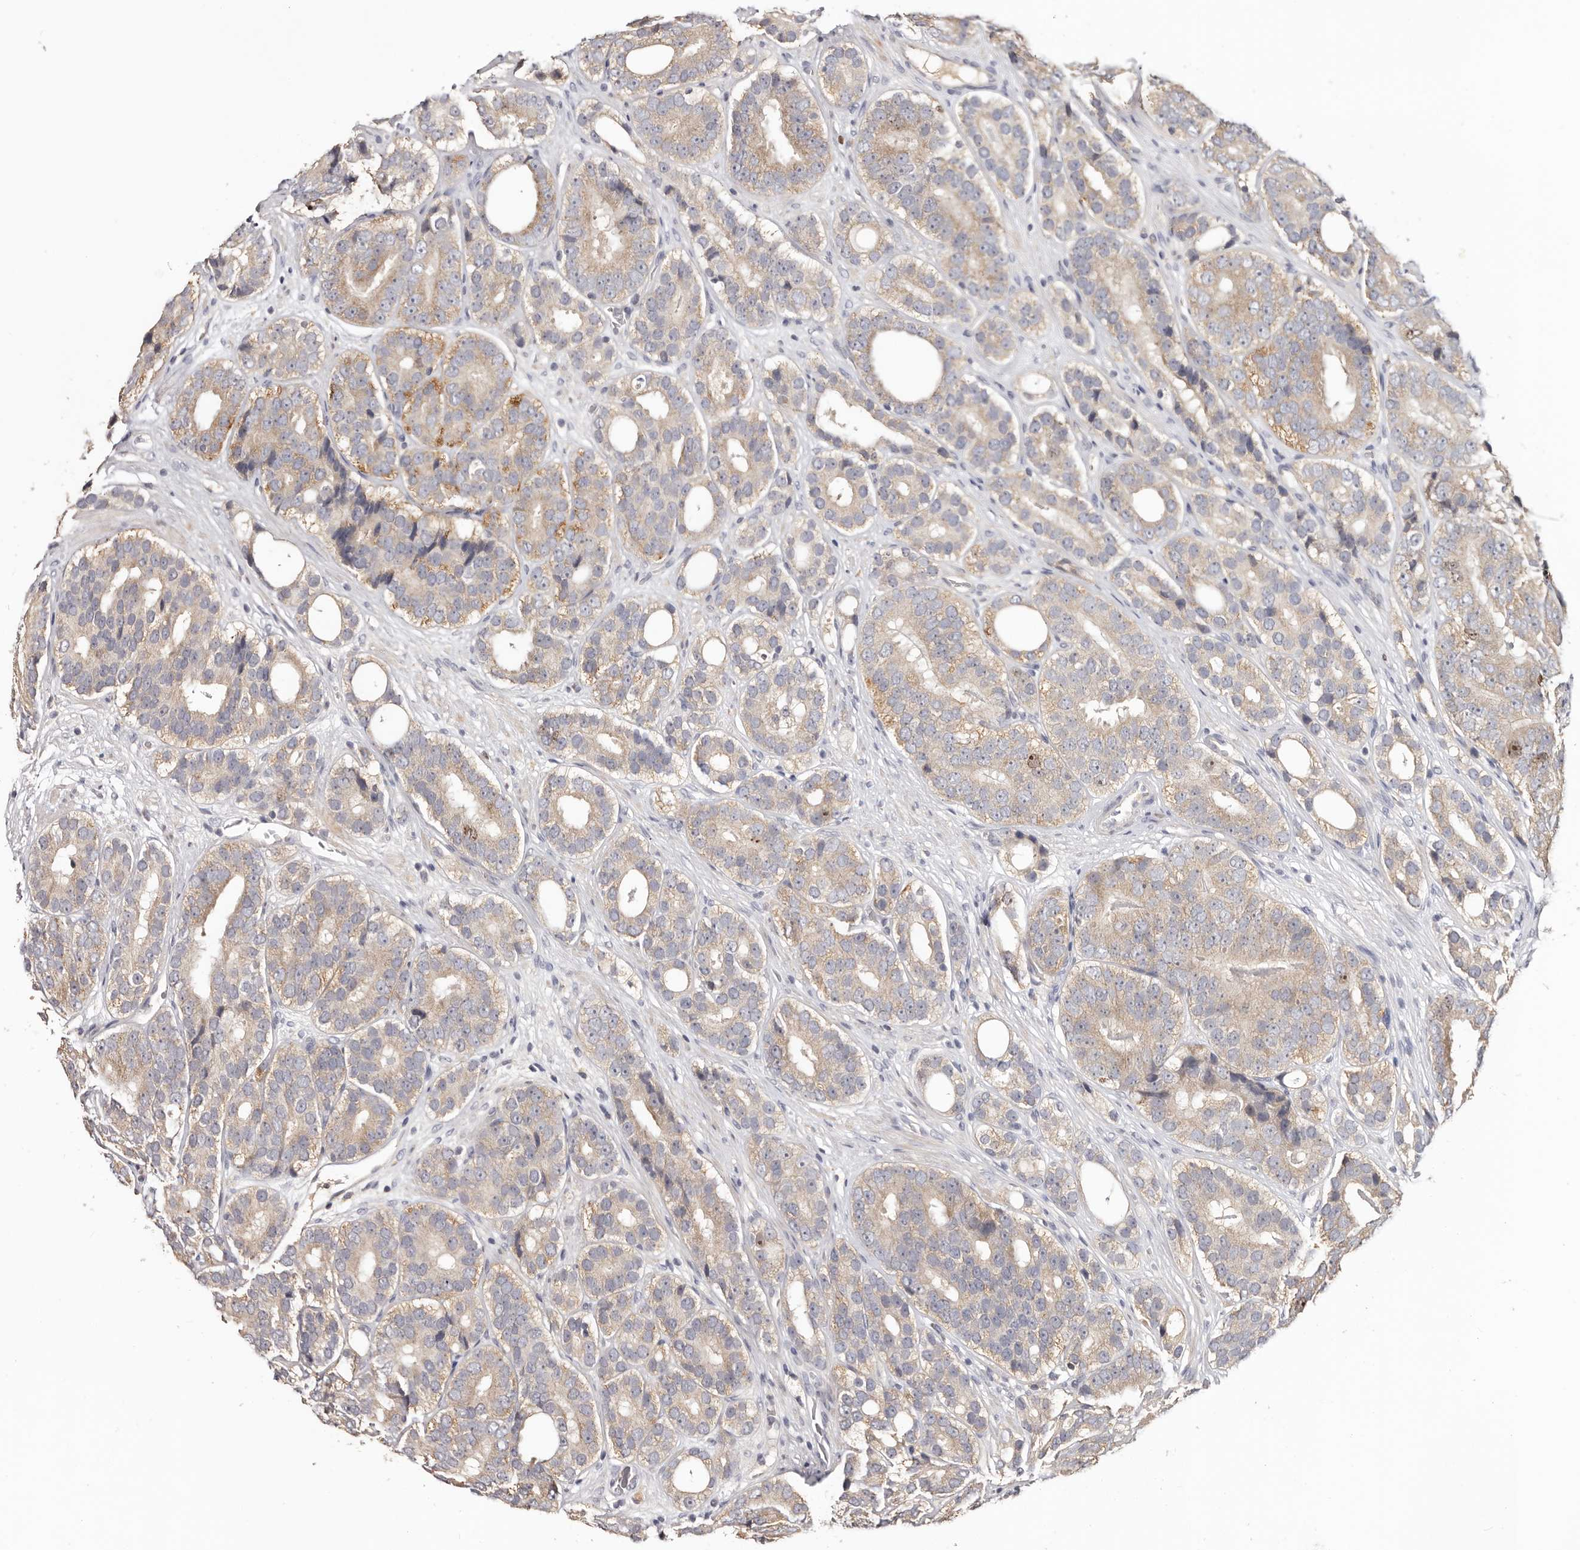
{"staining": {"intensity": "weak", "quantity": "25%-75%", "location": "cytoplasmic/membranous"}, "tissue": "prostate cancer", "cell_type": "Tumor cells", "image_type": "cancer", "snomed": [{"axis": "morphology", "description": "Adenocarcinoma, High grade"}, {"axis": "topography", "description": "Prostate"}], "caption": "Weak cytoplasmic/membranous protein positivity is seen in approximately 25%-75% of tumor cells in prostate cancer.", "gene": "CCDC190", "patient": {"sex": "male", "age": 56}}